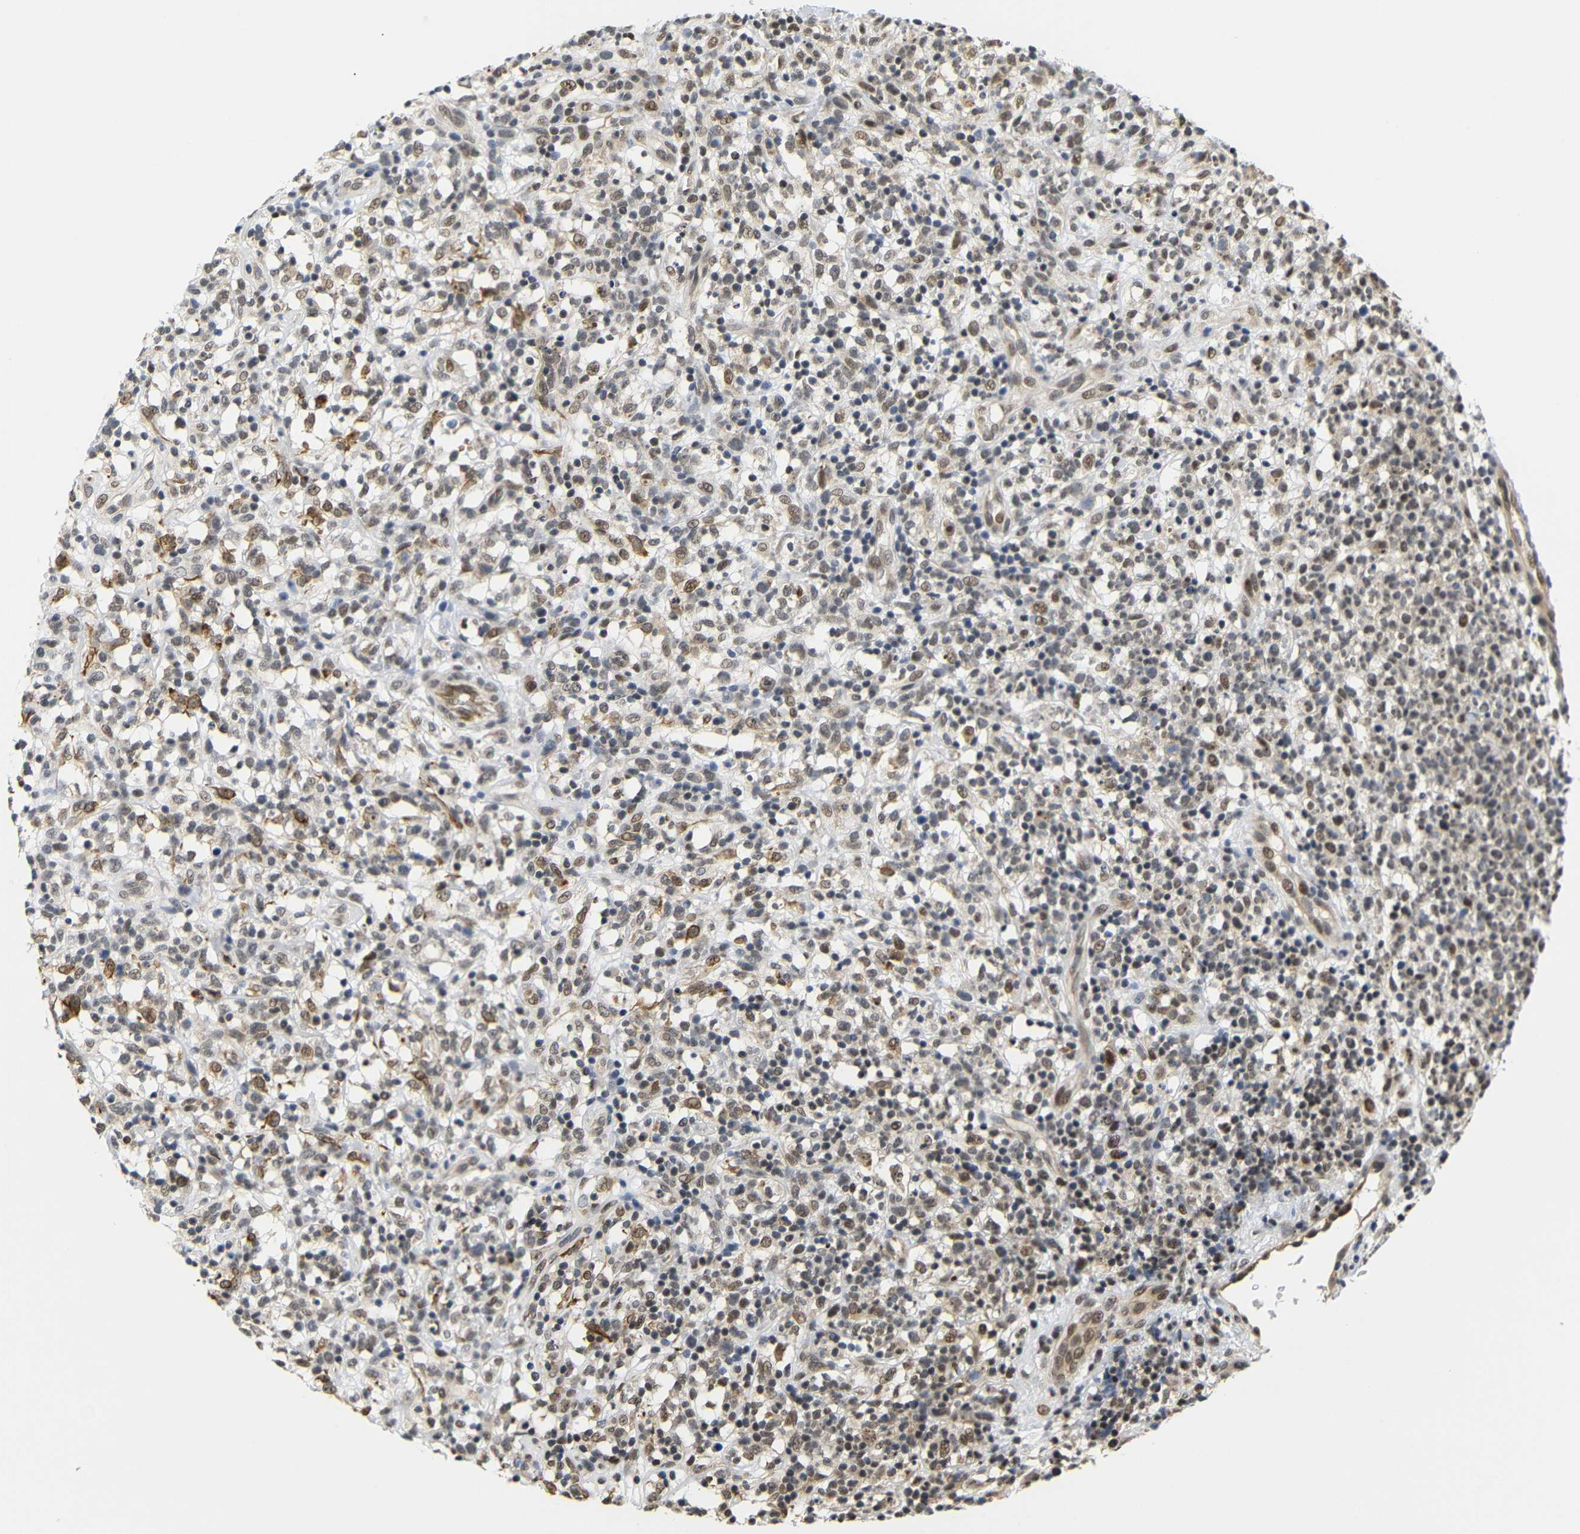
{"staining": {"intensity": "strong", "quantity": ">75%", "location": "cytoplasmic/membranous,nuclear"}, "tissue": "lymphoma", "cell_type": "Tumor cells", "image_type": "cancer", "snomed": [{"axis": "morphology", "description": "Malignant lymphoma, non-Hodgkin's type, High grade"}, {"axis": "topography", "description": "Lymph node"}], "caption": "Immunohistochemical staining of human high-grade malignant lymphoma, non-Hodgkin's type exhibits high levels of strong cytoplasmic/membranous and nuclear protein expression in about >75% of tumor cells. The protein of interest is stained brown, and the nuclei are stained in blue (DAB IHC with brightfield microscopy, high magnification).", "gene": "GJA5", "patient": {"sex": "female", "age": 73}}